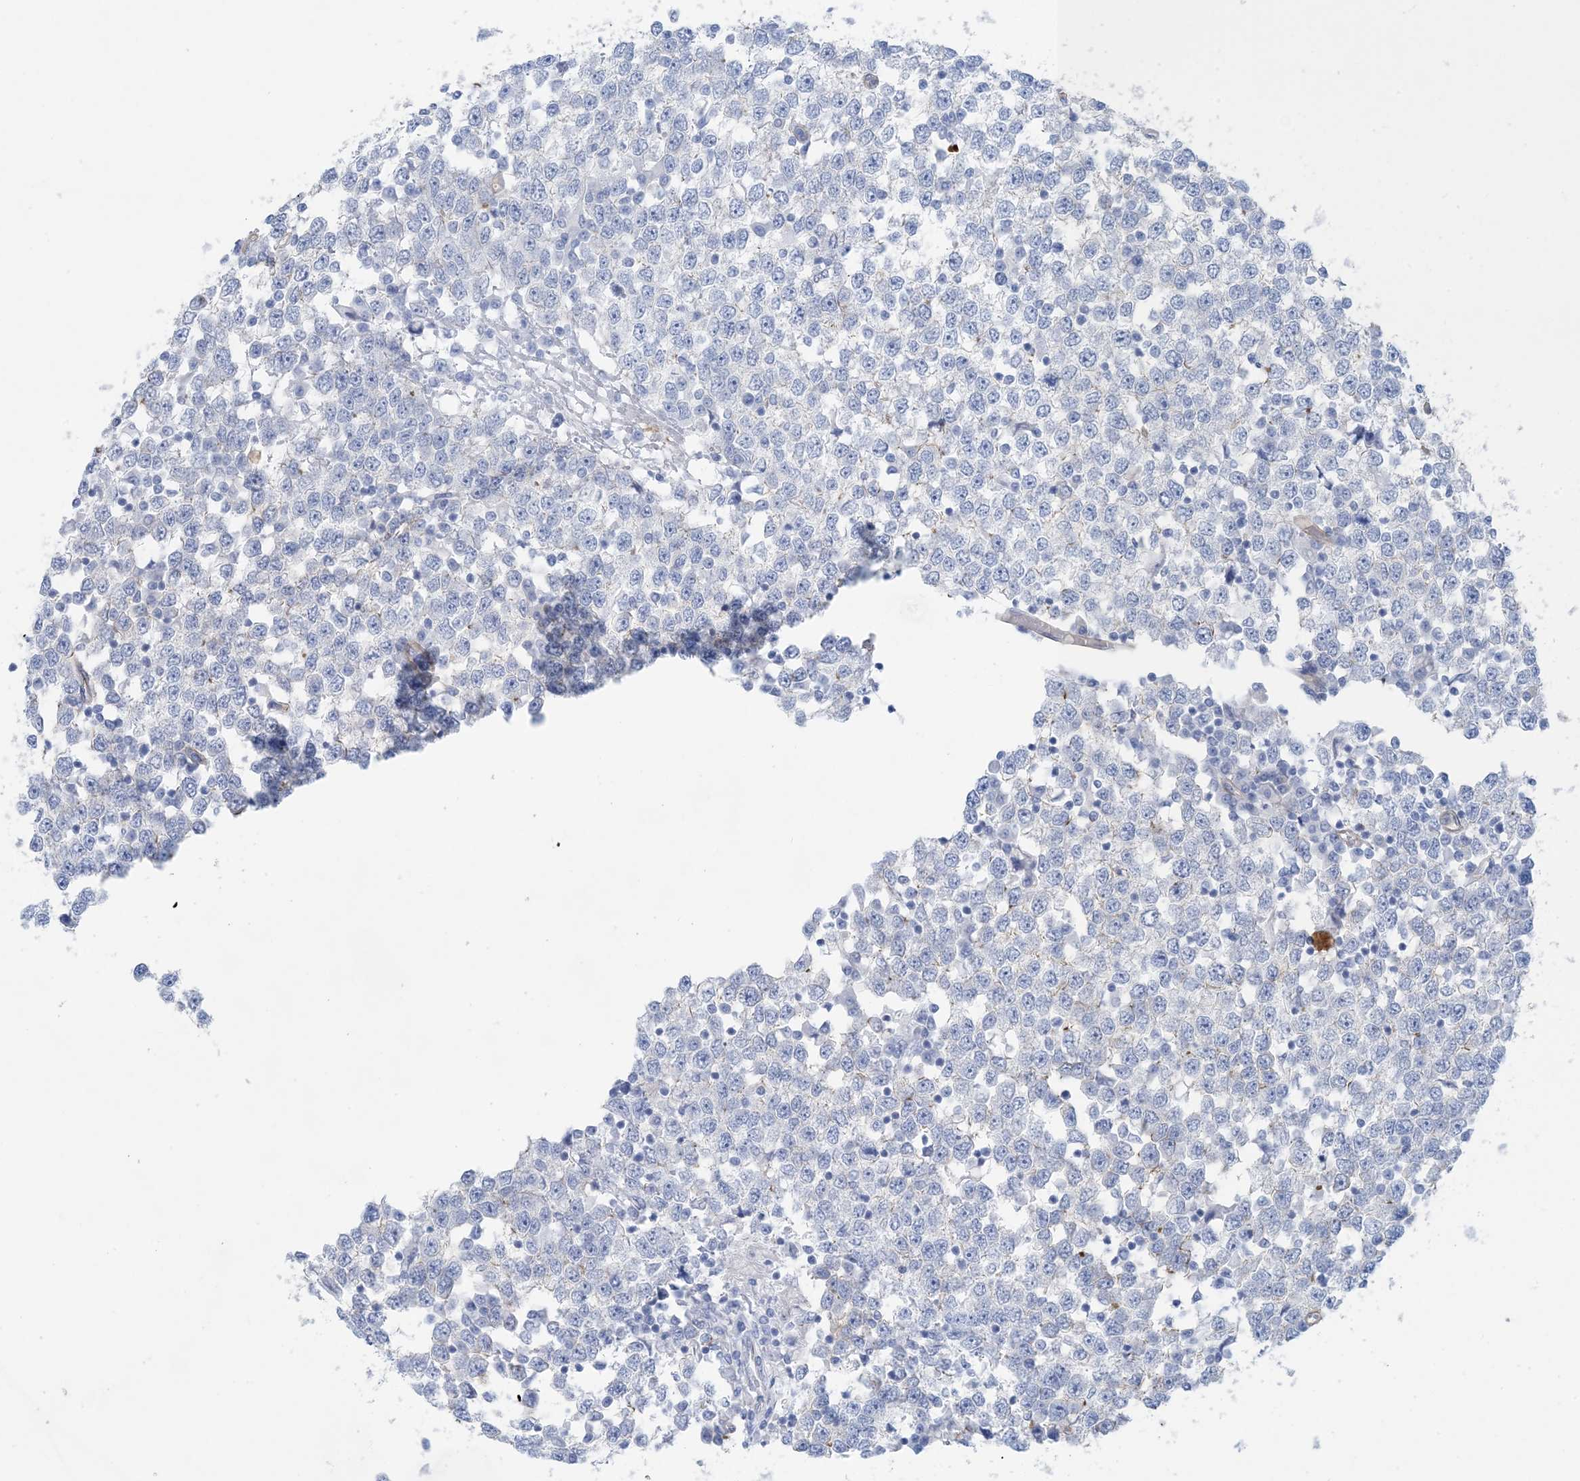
{"staining": {"intensity": "negative", "quantity": "none", "location": "none"}, "tissue": "testis cancer", "cell_type": "Tumor cells", "image_type": "cancer", "snomed": [{"axis": "morphology", "description": "Seminoma, NOS"}, {"axis": "topography", "description": "Testis"}], "caption": "Tumor cells are negative for protein expression in human testis cancer.", "gene": "SHANK1", "patient": {"sex": "male", "age": 65}}